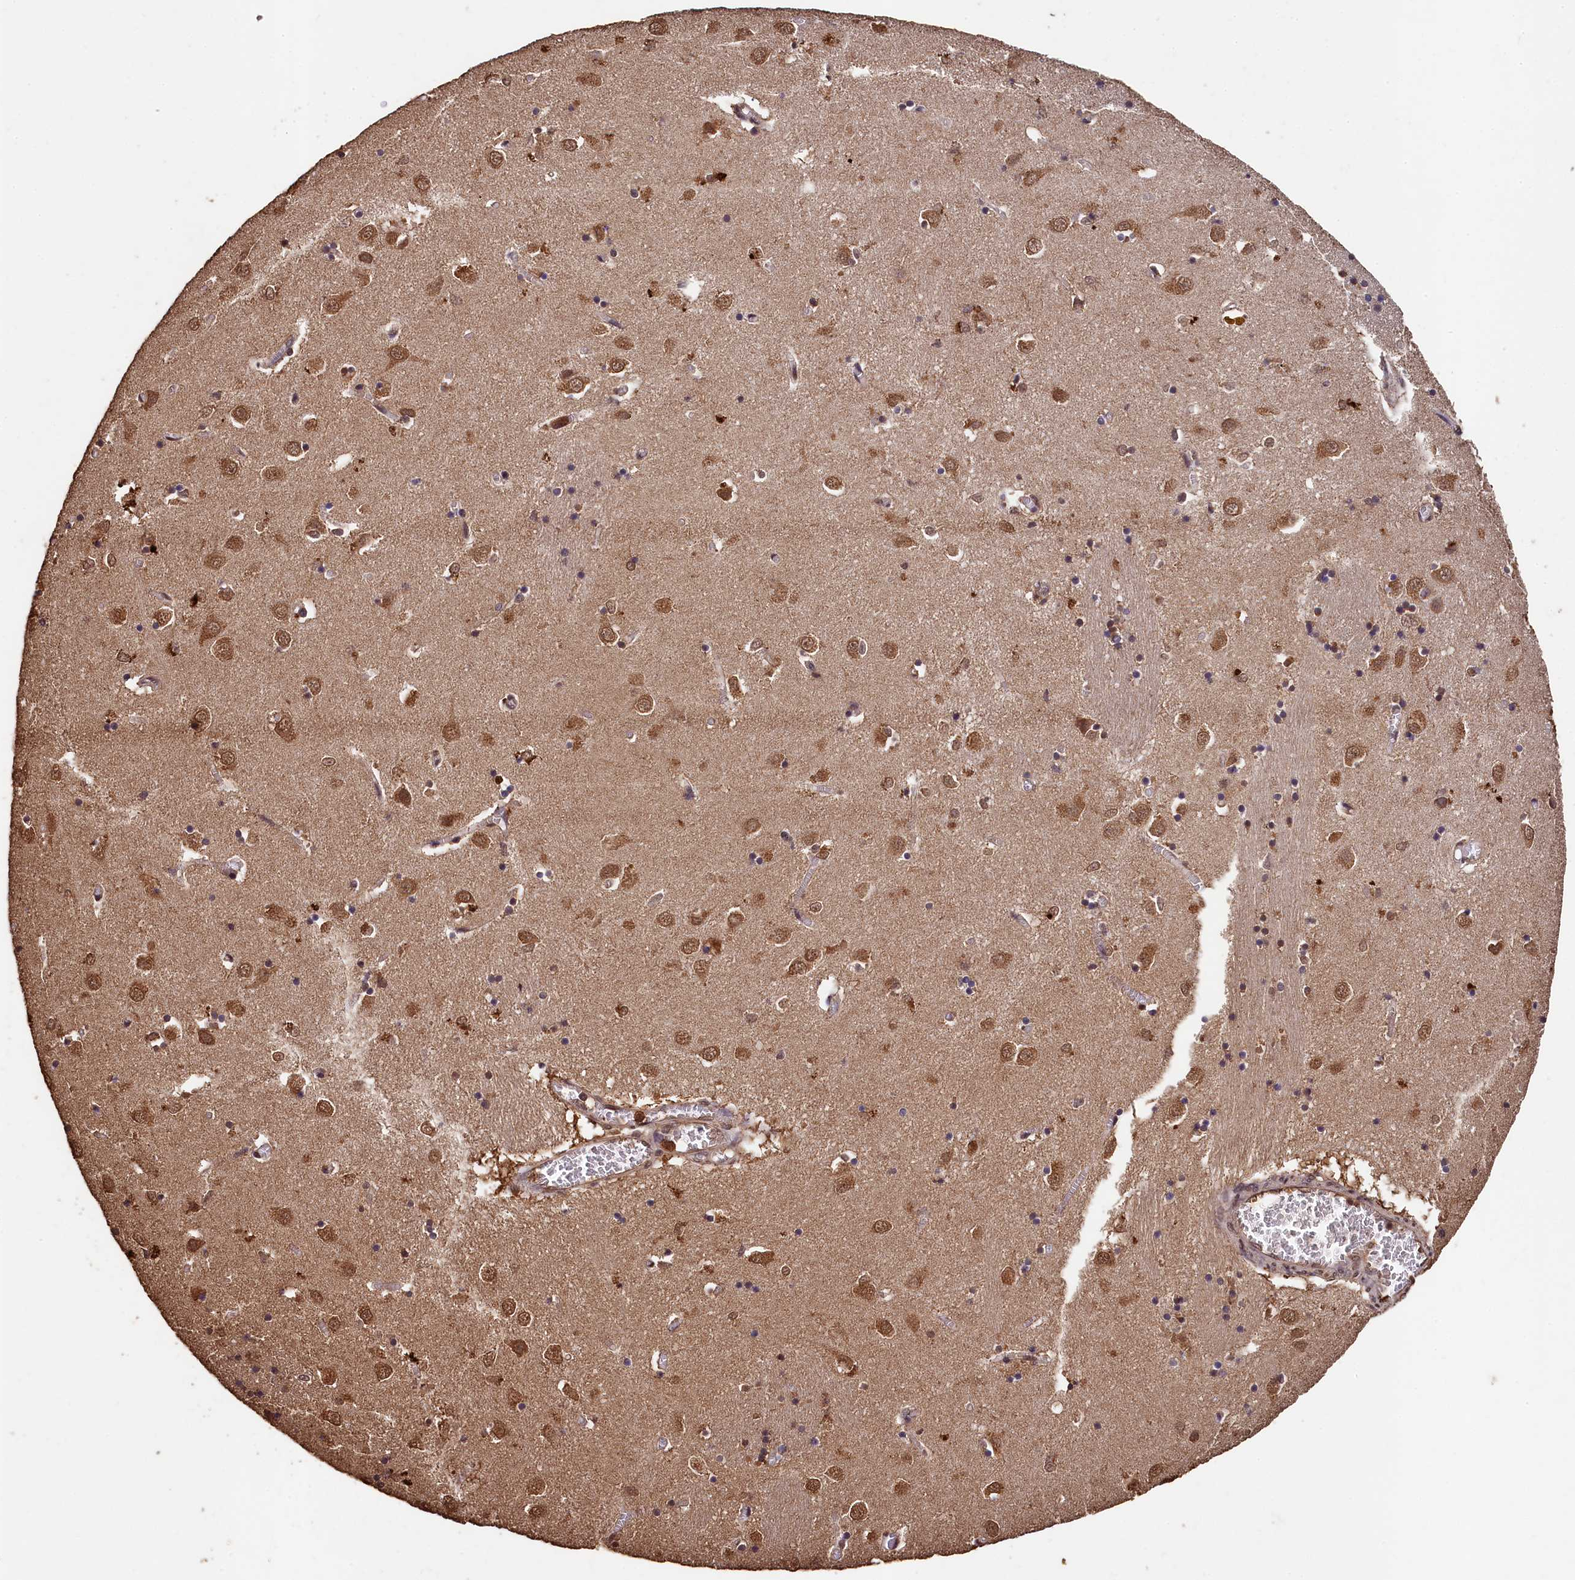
{"staining": {"intensity": "moderate", "quantity": "25%-75%", "location": "cytoplasmic/membranous,nuclear"}, "tissue": "caudate", "cell_type": "Glial cells", "image_type": "normal", "snomed": [{"axis": "morphology", "description": "Normal tissue, NOS"}, {"axis": "topography", "description": "Lateral ventricle wall"}], "caption": "Immunohistochemistry of normal human caudate exhibits medium levels of moderate cytoplasmic/membranous,nuclear expression in approximately 25%-75% of glial cells.", "gene": "CEP57L1", "patient": {"sex": "male", "age": 70}}